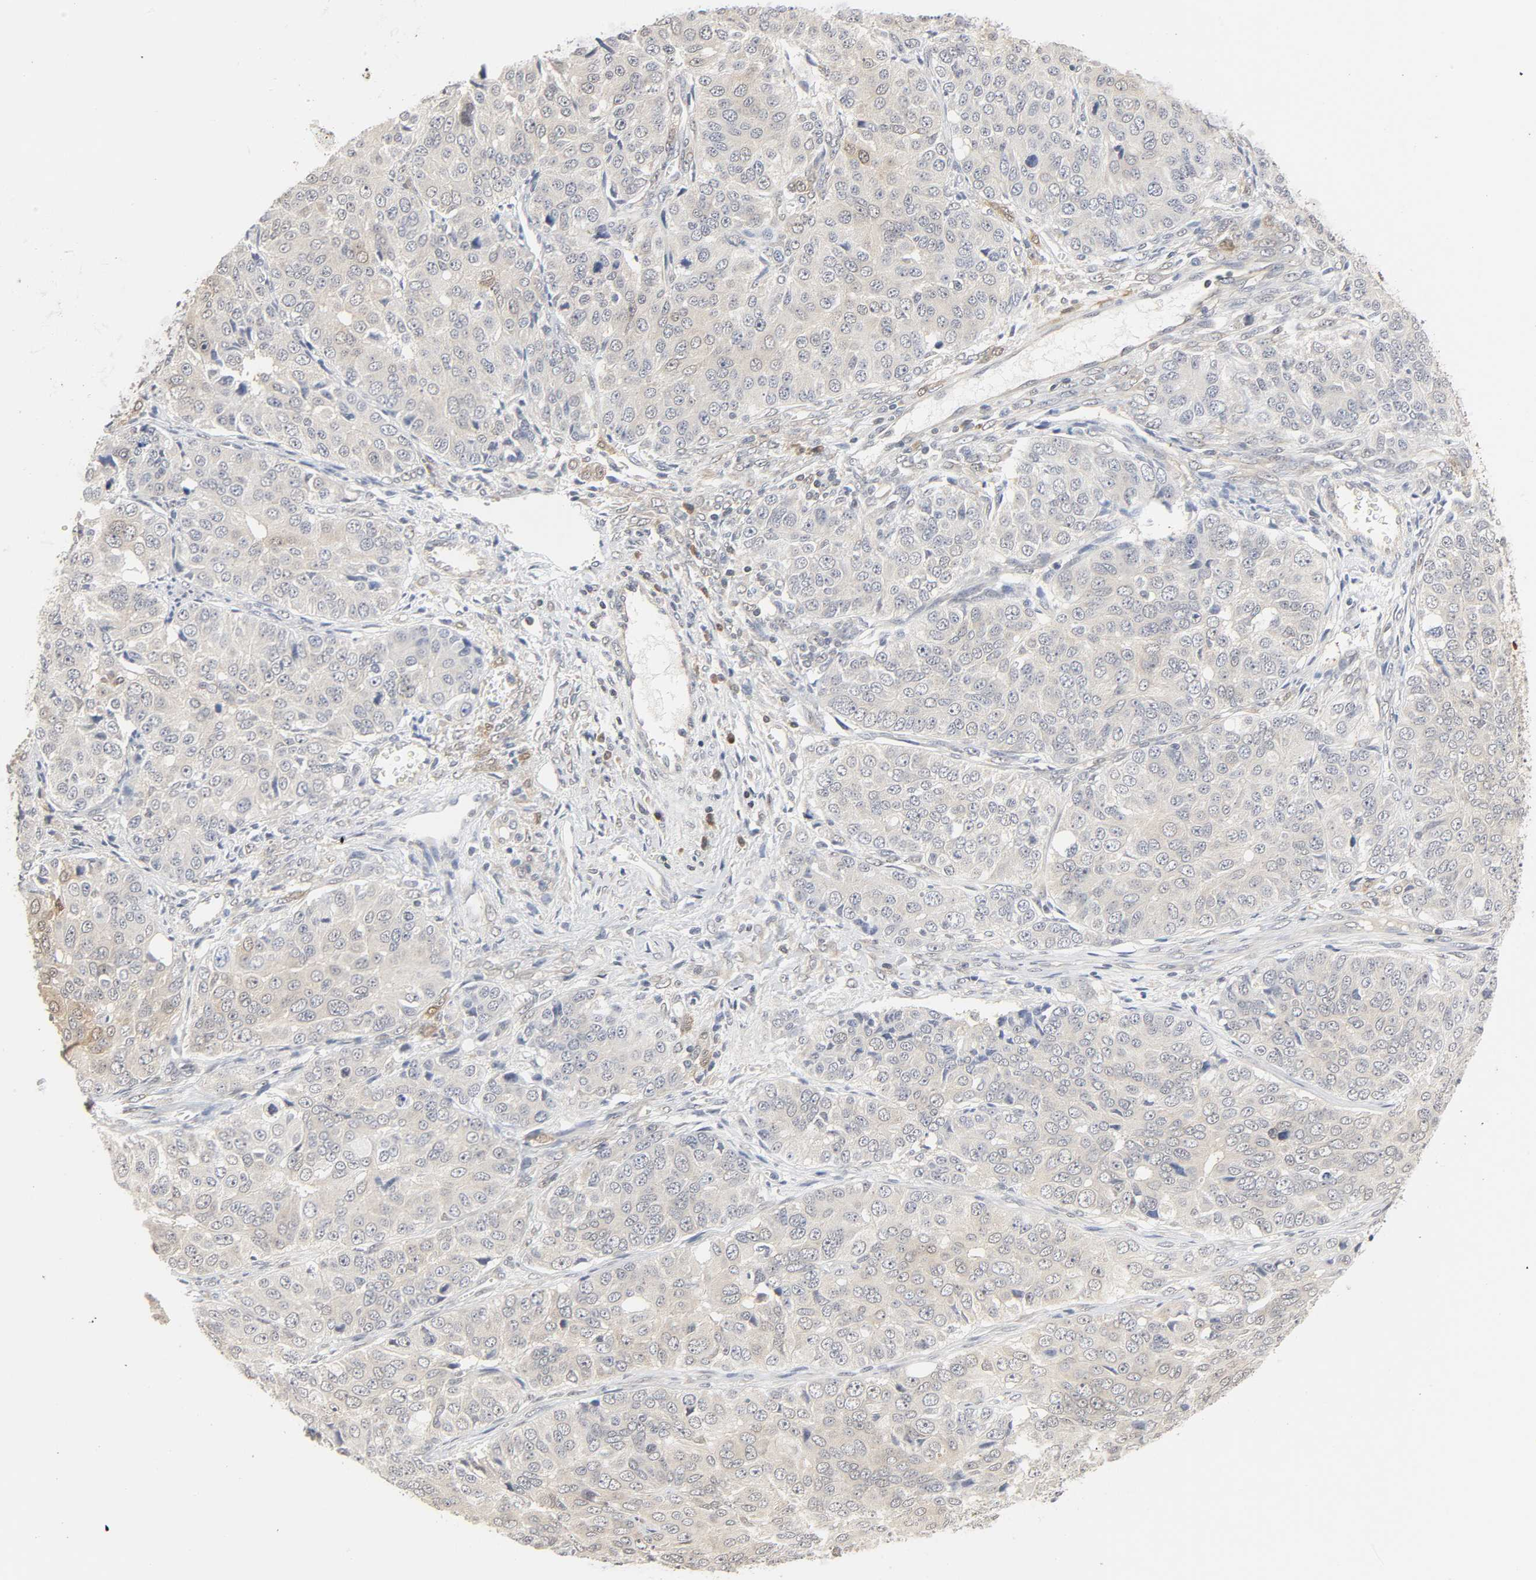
{"staining": {"intensity": "weak", "quantity": "<25%", "location": "cytoplasmic/membranous"}, "tissue": "ovarian cancer", "cell_type": "Tumor cells", "image_type": "cancer", "snomed": [{"axis": "morphology", "description": "Carcinoma, endometroid"}, {"axis": "topography", "description": "Ovary"}], "caption": "Tumor cells are negative for brown protein staining in ovarian cancer.", "gene": "MIF", "patient": {"sex": "female", "age": 51}}